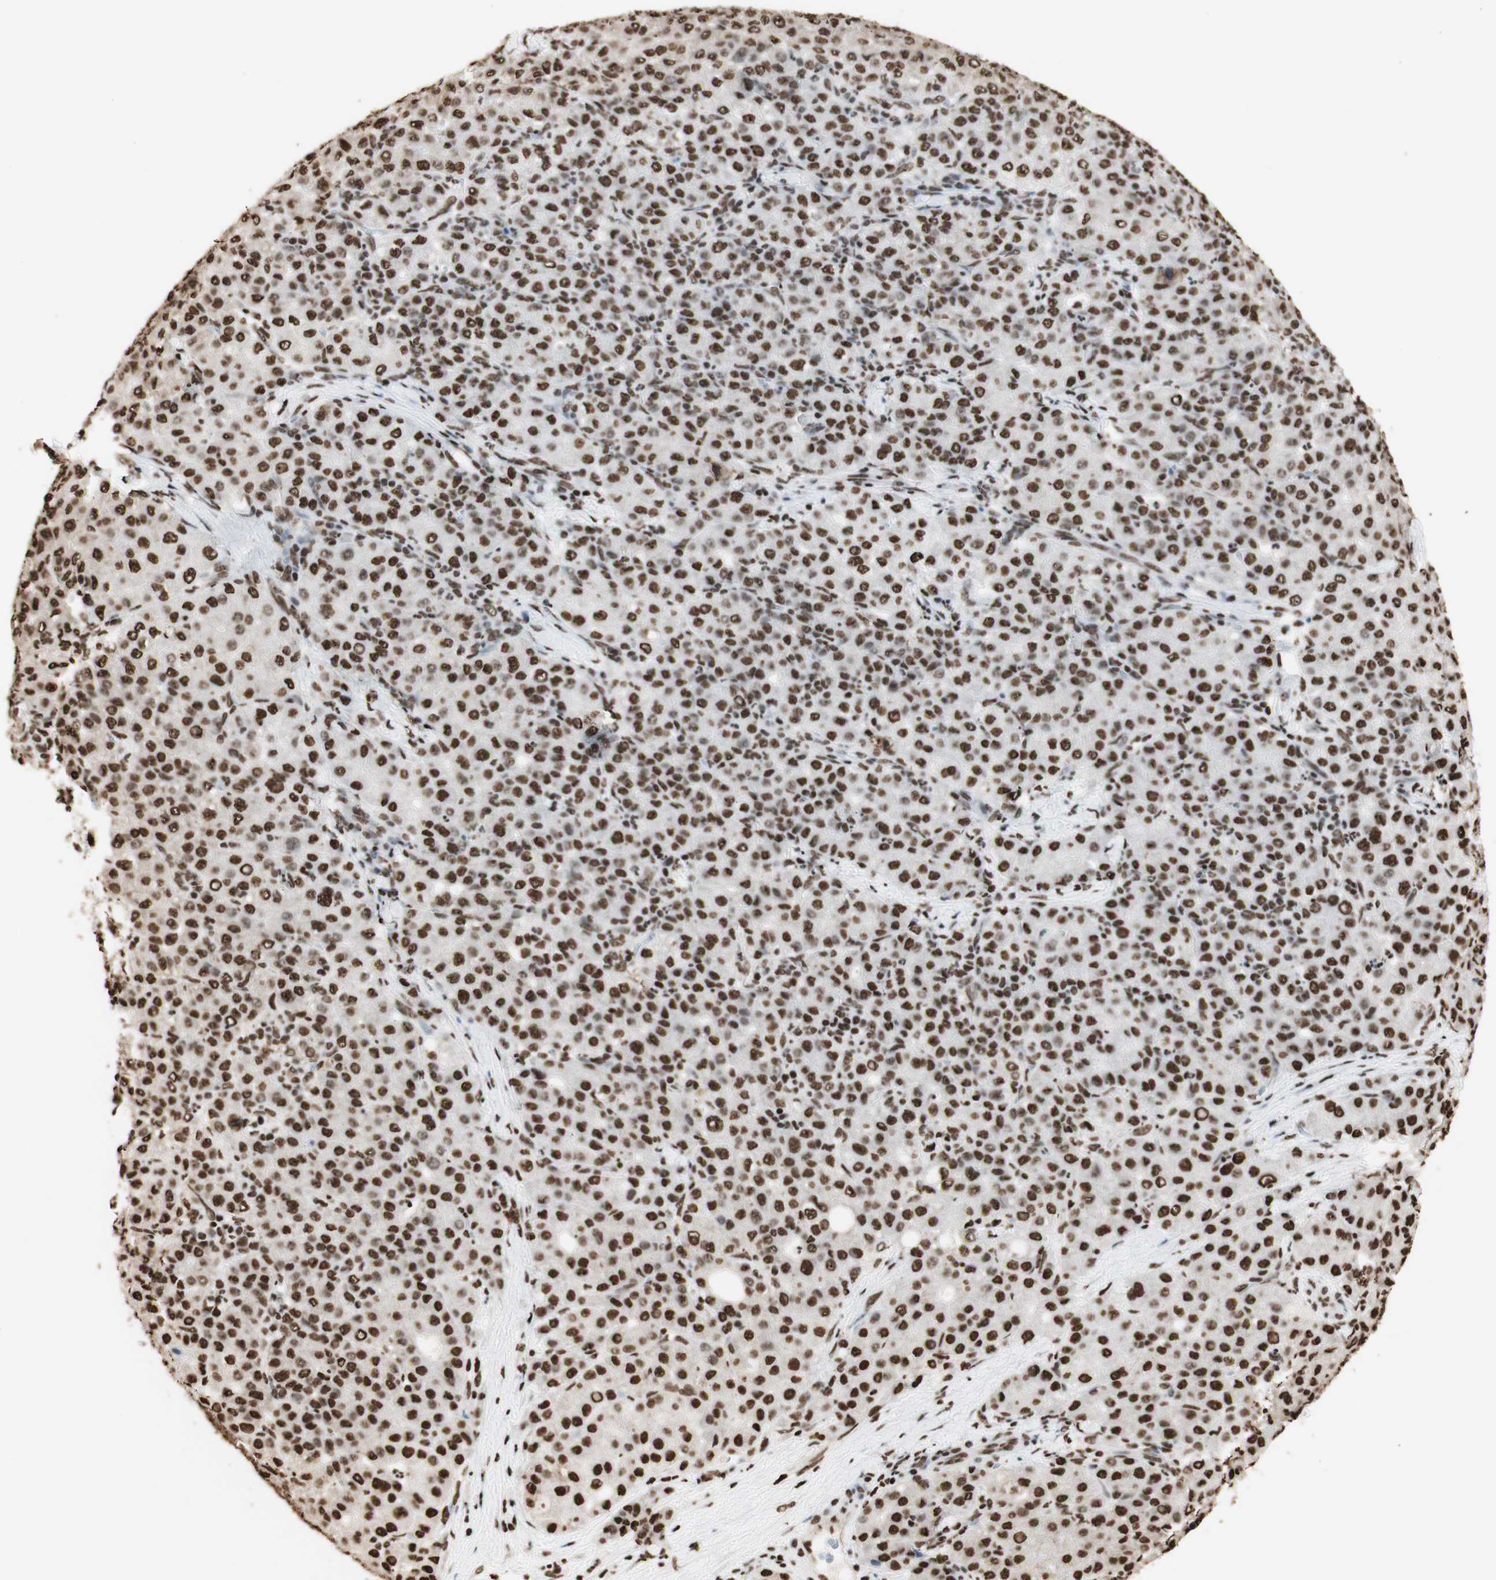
{"staining": {"intensity": "strong", "quantity": ">75%", "location": "nuclear"}, "tissue": "liver cancer", "cell_type": "Tumor cells", "image_type": "cancer", "snomed": [{"axis": "morphology", "description": "Carcinoma, Hepatocellular, NOS"}, {"axis": "topography", "description": "Liver"}], "caption": "DAB (3,3'-diaminobenzidine) immunohistochemical staining of human liver cancer demonstrates strong nuclear protein expression in approximately >75% of tumor cells.", "gene": "HNRNPA2B1", "patient": {"sex": "male", "age": 65}}